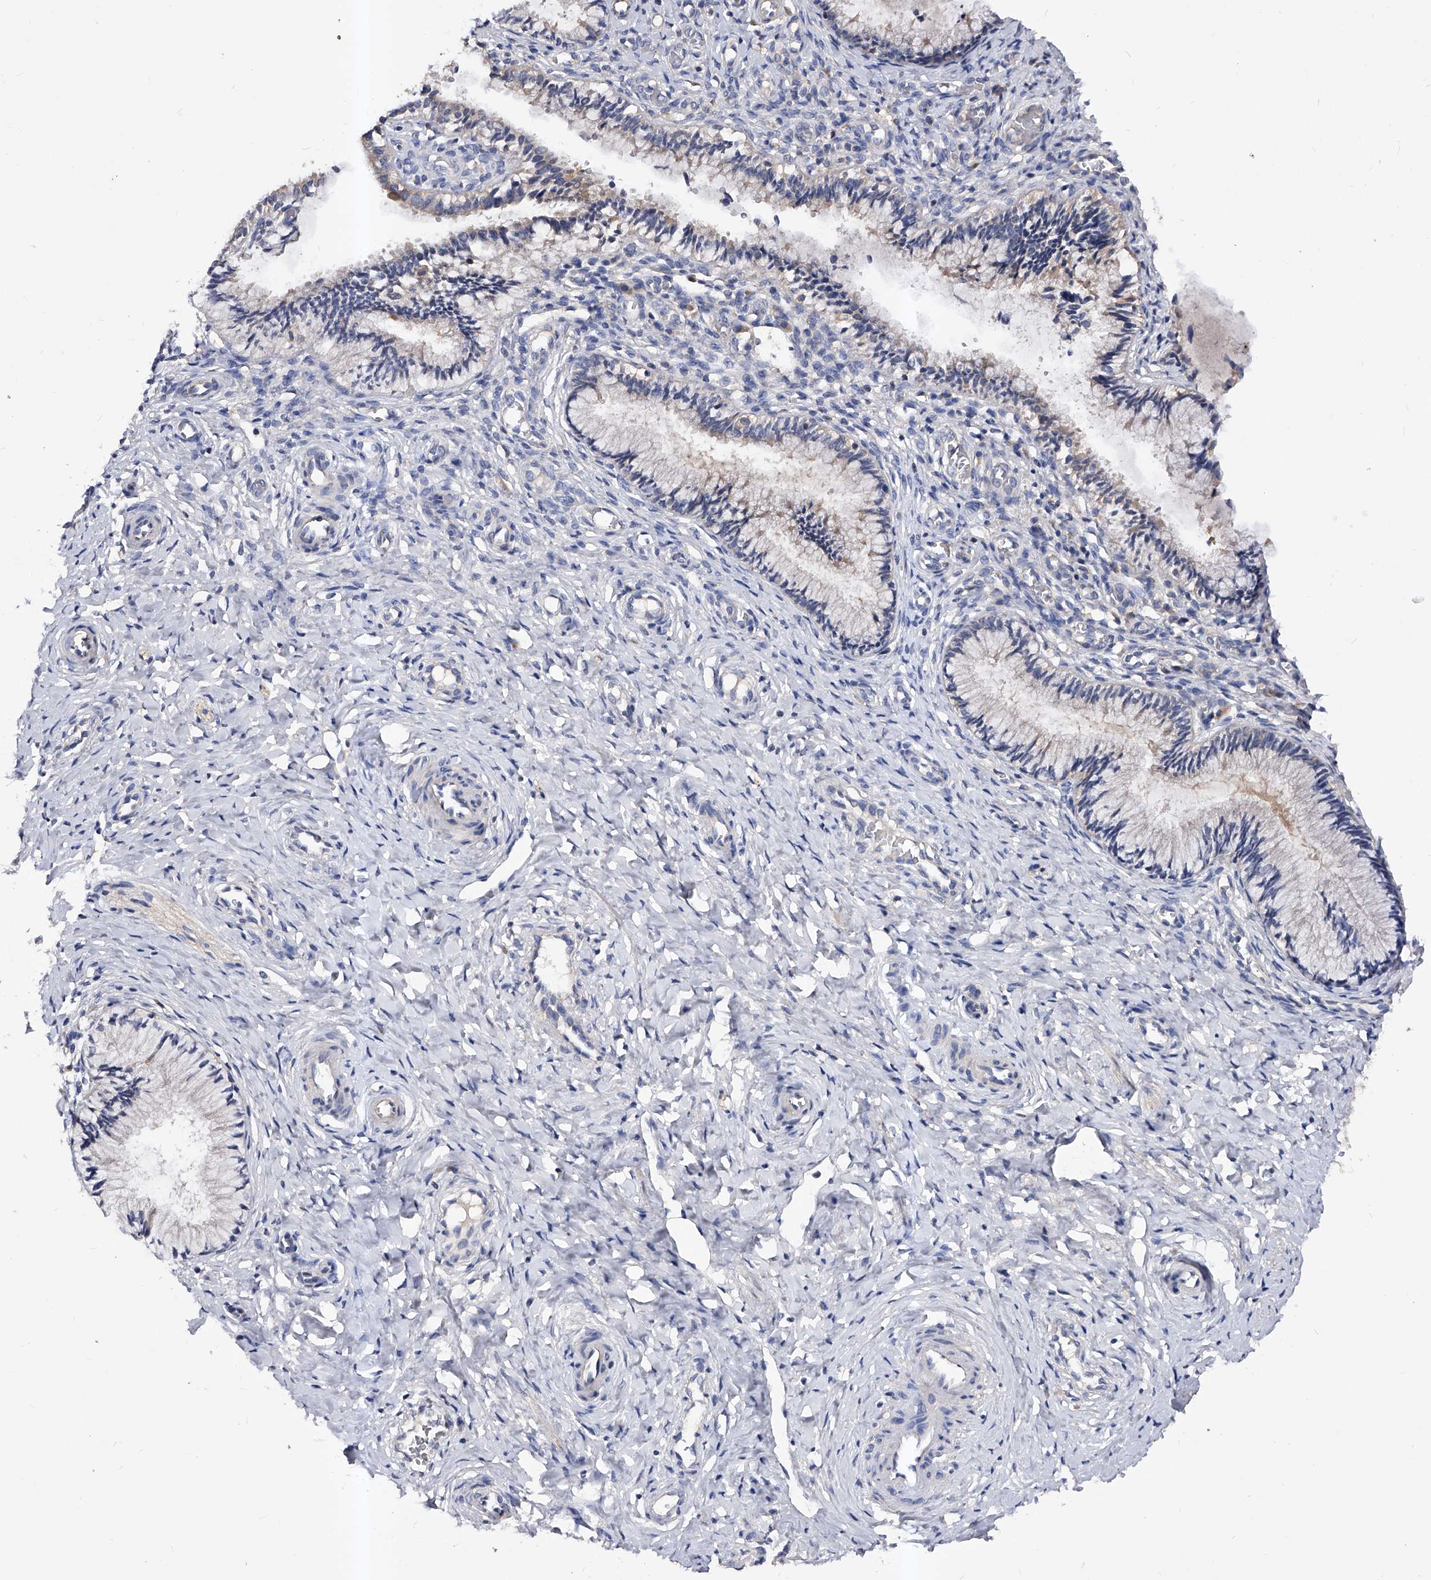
{"staining": {"intensity": "weak", "quantity": "<25%", "location": "cytoplasmic/membranous"}, "tissue": "cervix", "cell_type": "Glandular cells", "image_type": "normal", "snomed": [{"axis": "morphology", "description": "Normal tissue, NOS"}, {"axis": "topography", "description": "Cervix"}], "caption": "The photomicrograph shows no staining of glandular cells in normal cervix.", "gene": "ARL4C", "patient": {"sex": "female", "age": 27}}